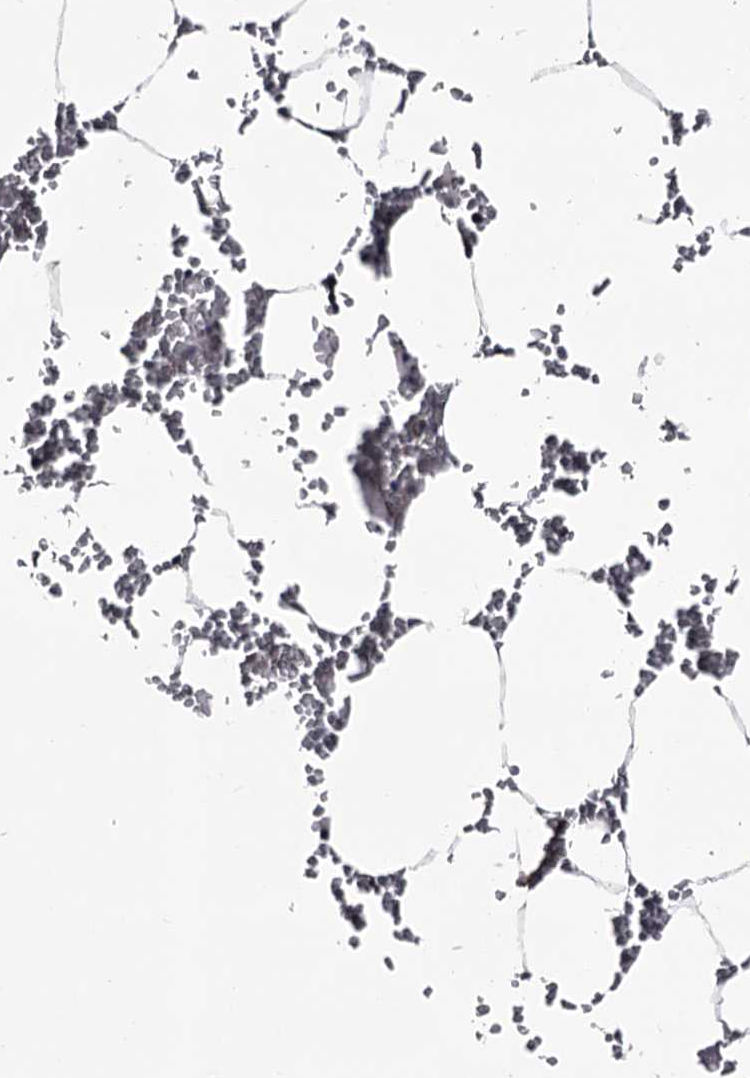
{"staining": {"intensity": "negative", "quantity": "none", "location": "none"}, "tissue": "bone marrow", "cell_type": "Hematopoietic cells", "image_type": "normal", "snomed": [{"axis": "morphology", "description": "Normal tissue, NOS"}, {"axis": "topography", "description": "Bone marrow"}], "caption": "Bone marrow stained for a protein using immunohistochemistry (IHC) exhibits no positivity hematopoietic cells.", "gene": "DAO", "patient": {"sex": "male", "age": 70}}